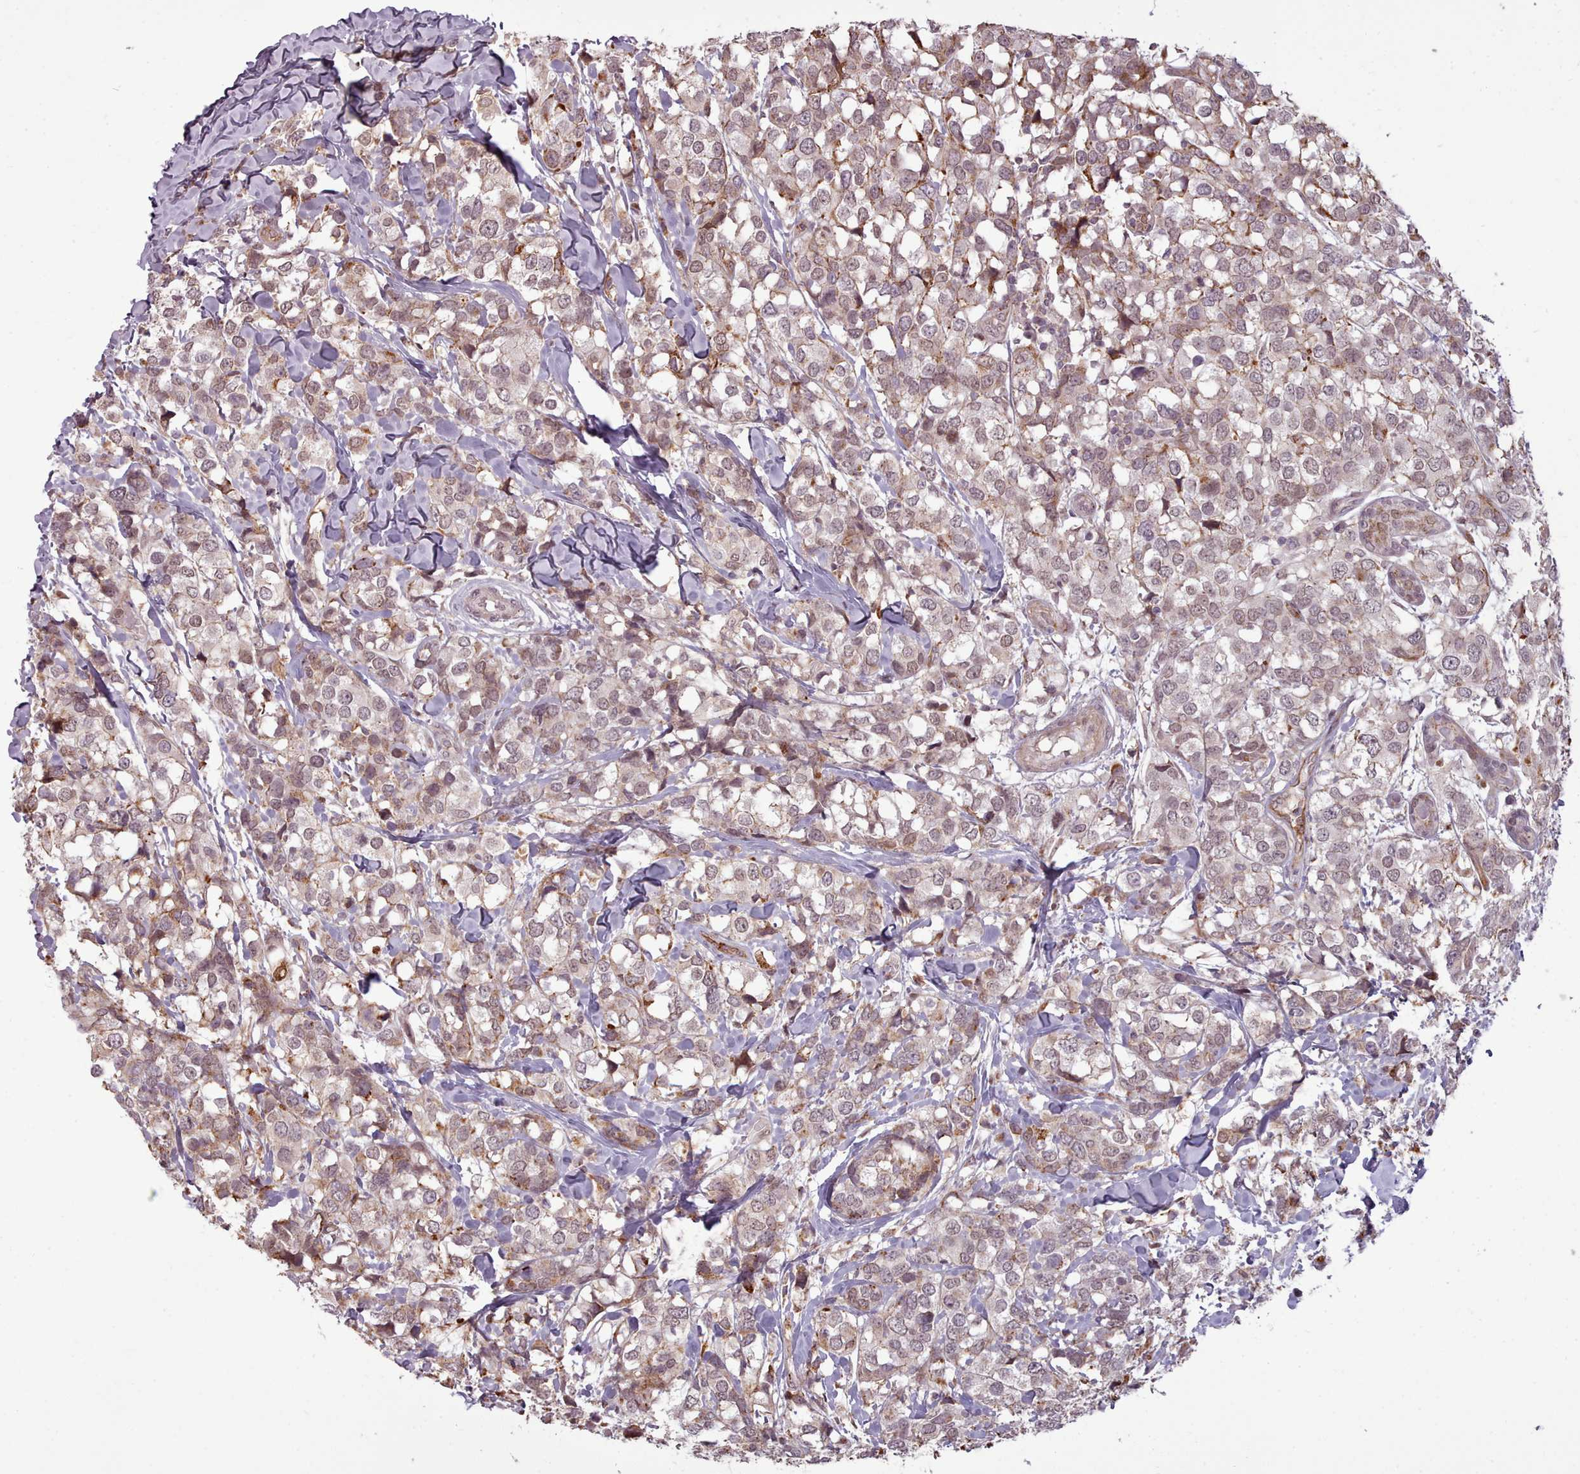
{"staining": {"intensity": "moderate", "quantity": ">75%", "location": "cytoplasmic/membranous,nuclear"}, "tissue": "breast cancer", "cell_type": "Tumor cells", "image_type": "cancer", "snomed": [{"axis": "morphology", "description": "Lobular carcinoma"}, {"axis": "topography", "description": "Breast"}], "caption": "A high-resolution micrograph shows immunohistochemistry staining of breast cancer (lobular carcinoma), which demonstrates moderate cytoplasmic/membranous and nuclear staining in approximately >75% of tumor cells. (DAB (3,3'-diaminobenzidine) IHC with brightfield microscopy, high magnification).", "gene": "ZMYM4", "patient": {"sex": "female", "age": 59}}